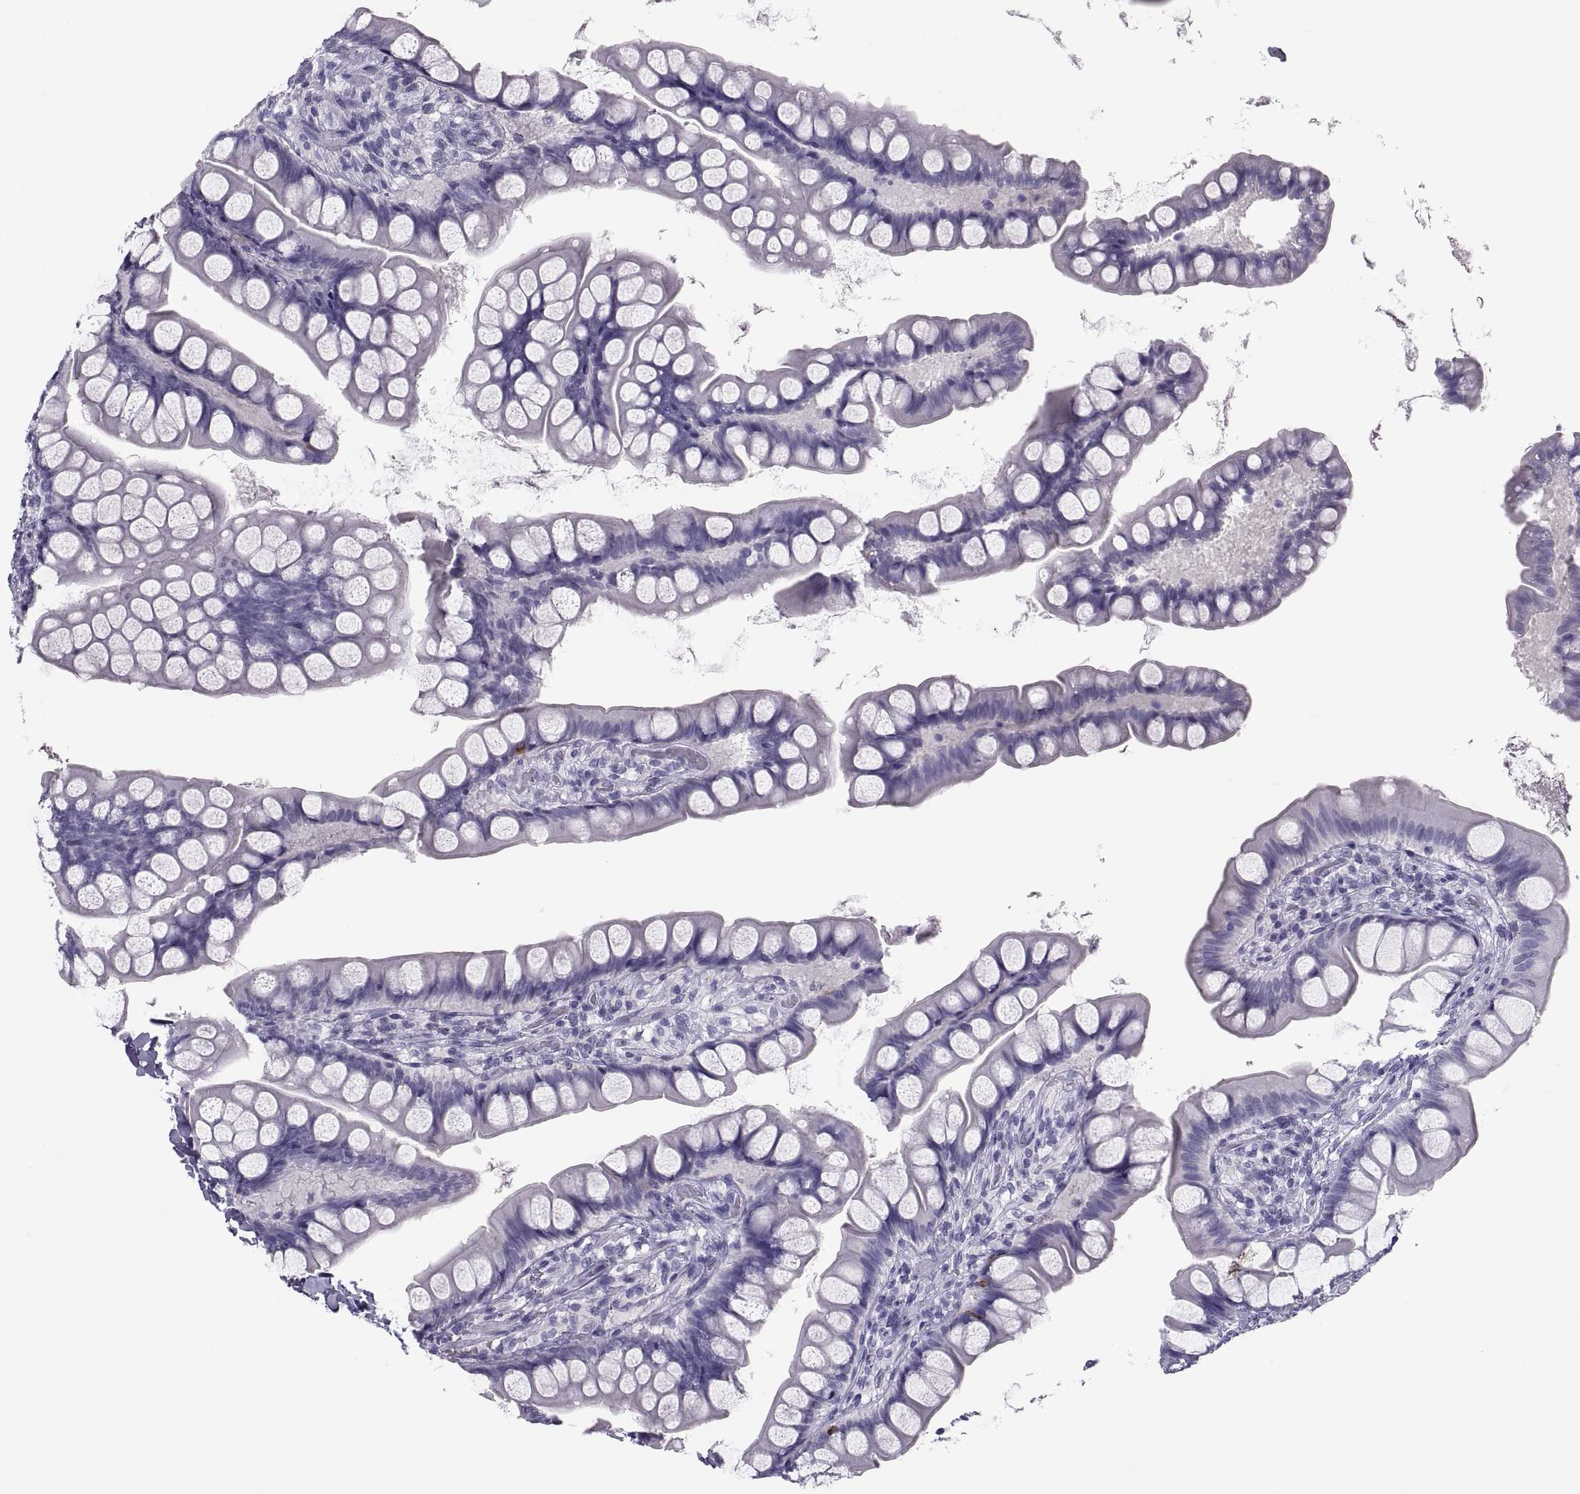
{"staining": {"intensity": "strong", "quantity": "<25%", "location": "cytoplasmic/membranous"}, "tissue": "small intestine", "cell_type": "Glandular cells", "image_type": "normal", "snomed": [{"axis": "morphology", "description": "Normal tissue, NOS"}, {"axis": "topography", "description": "Small intestine"}], "caption": "Immunohistochemical staining of normal small intestine reveals medium levels of strong cytoplasmic/membranous expression in about <25% of glandular cells. The staining is performed using DAB (3,3'-diaminobenzidine) brown chromogen to label protein expression. The nuclei are counter-stained blue using hematoxylin.", "gene": "PCSK1N", "patient": {"sex": "male", "age": 70}}